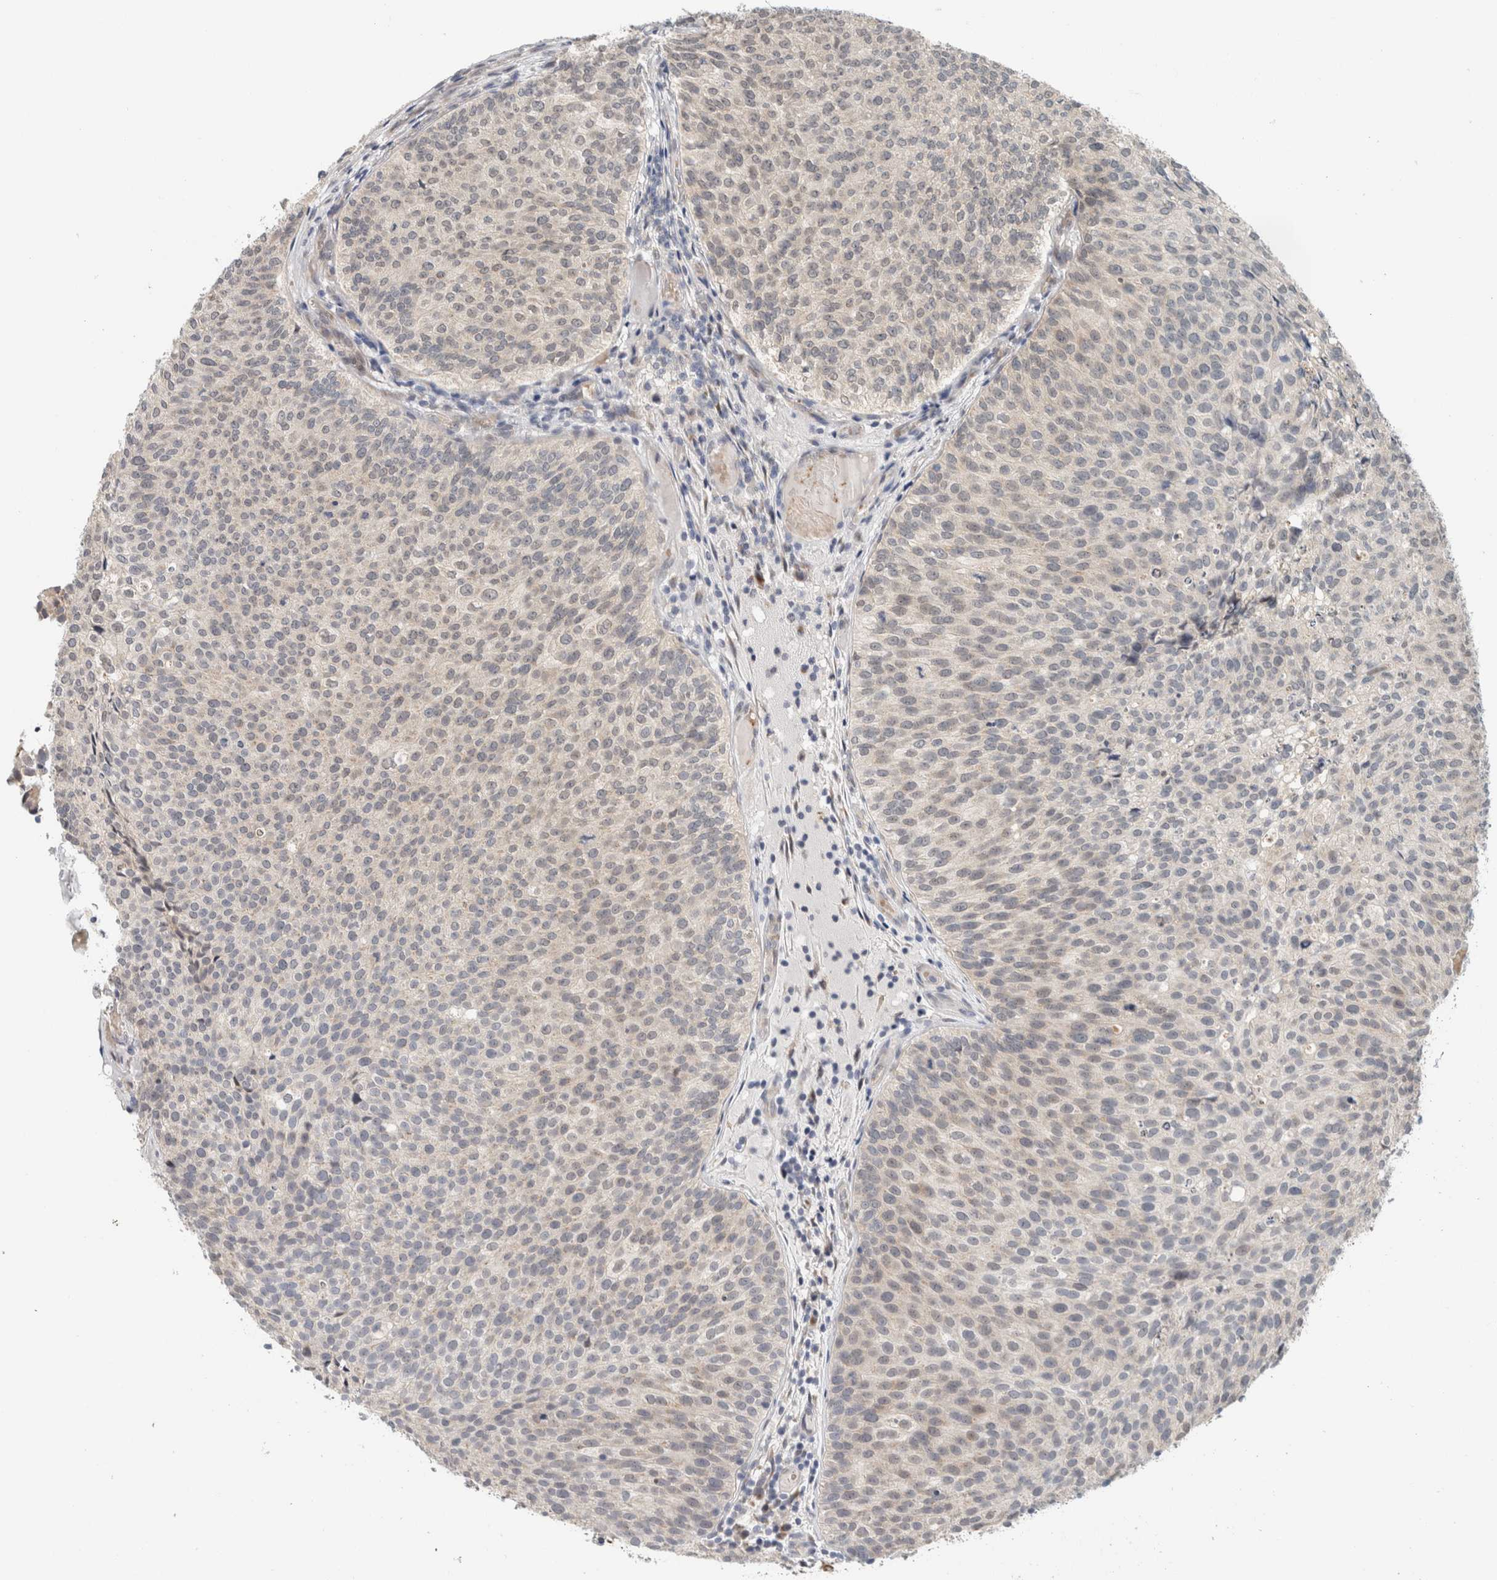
{"staining": {"intensity": "negative", "quantity": "none", "location": "none"}, "tissue": "urothelial cancer", "cell_type": "Tumor cells", "image_type": "cancer", "snomed": [{"axis": "morphology", "description": "Urothelial carcinoma, Low grade"}, {"axis": "topography", "description": "Urinary bladder"}], "caption": "A micrograph of urothelial cancer stained for a protein demonstrates no brown staining in tumor cells.", "gene": "CRAT", "patient": {"sex": "male", "age": 86}}